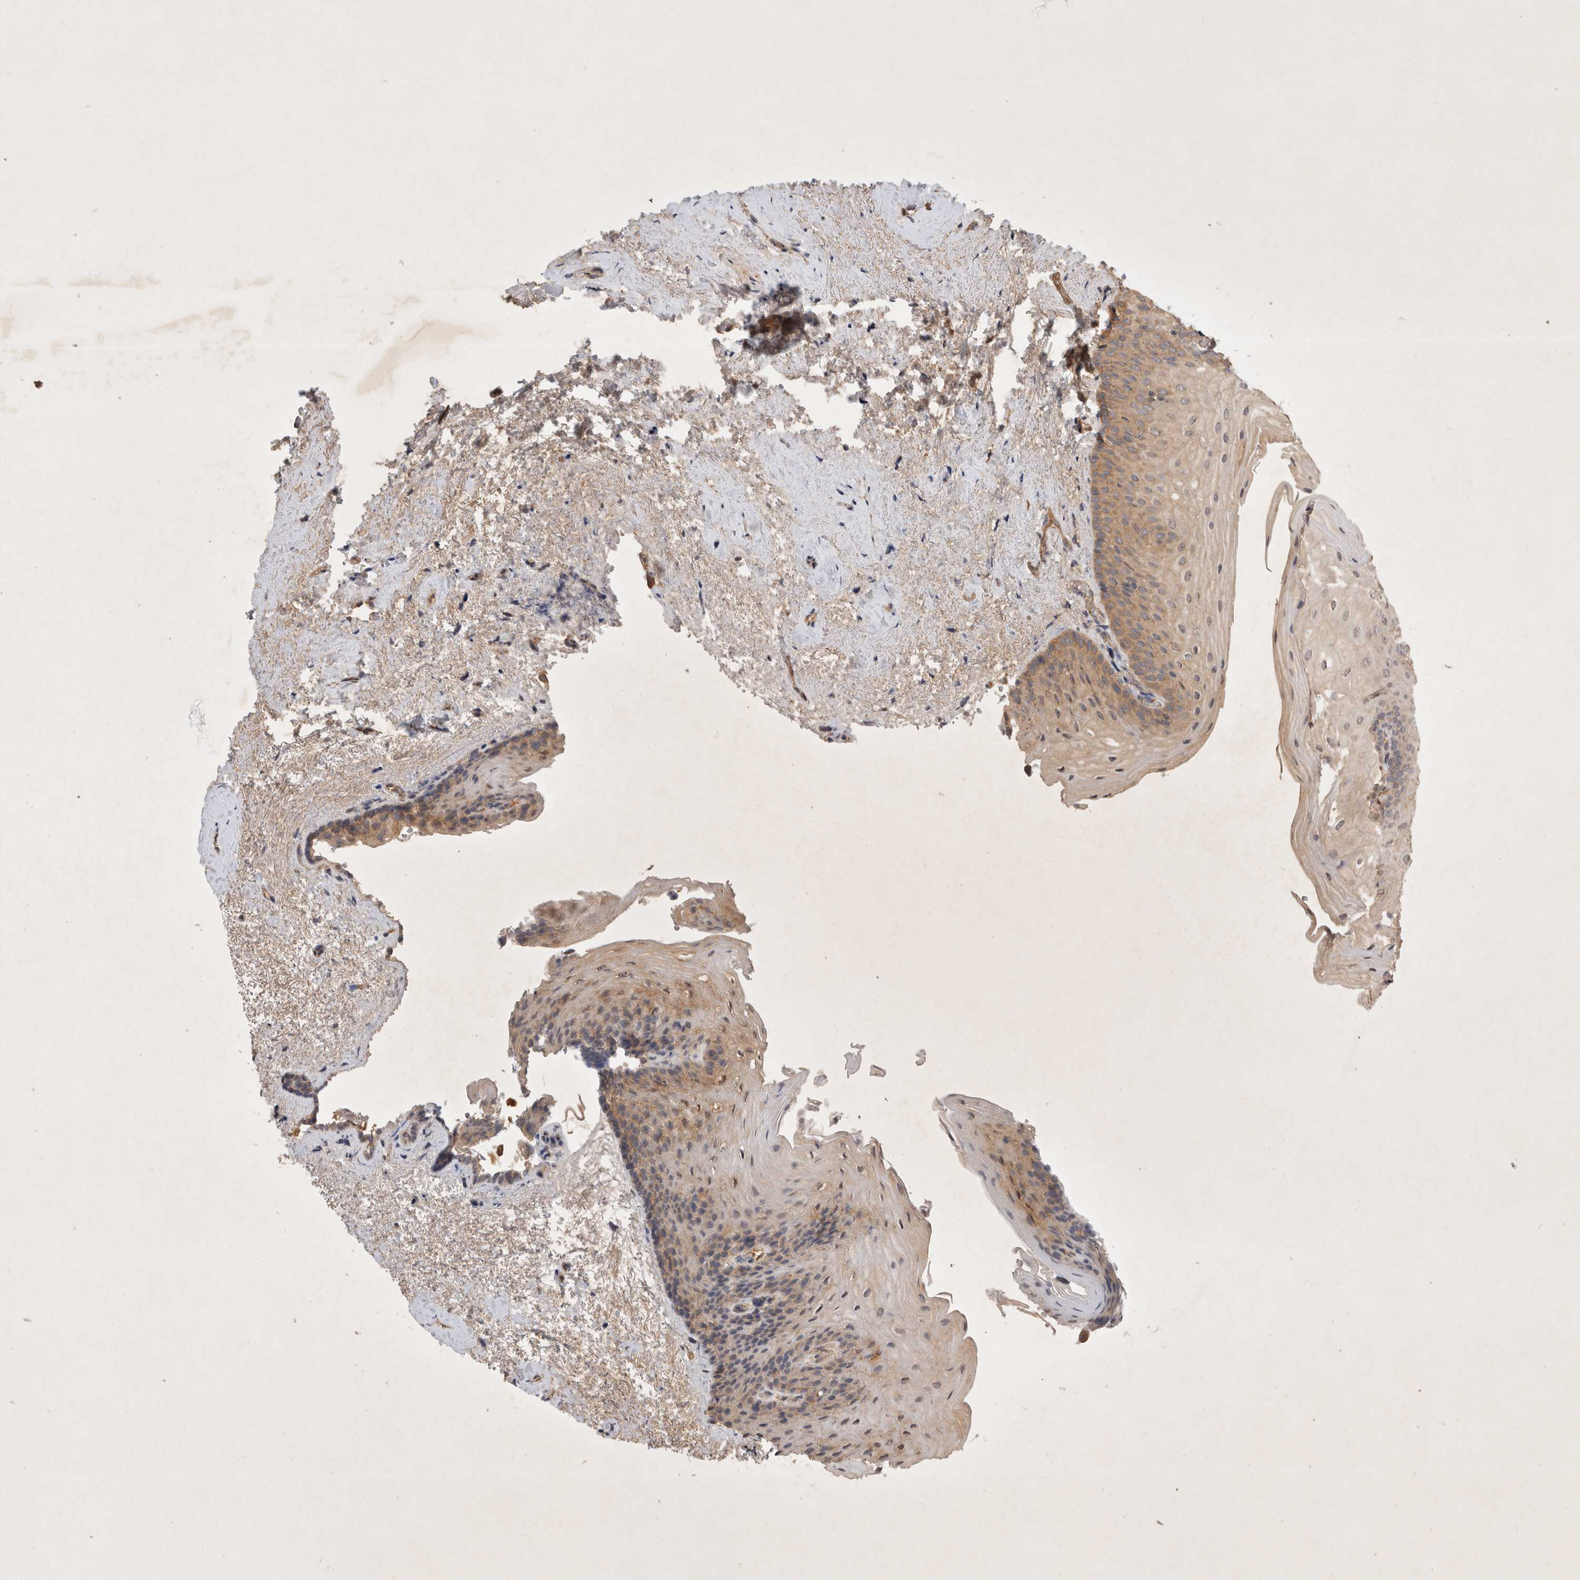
{"staining": {"intensity": "moderate", "quantity": ">75%", "location": "cytoplasmic/membranous"}, "tissue": "urinary bladder", "cell_type": "Urothelial cells", "image_type": "normal", "snomed": [{"axis": "morphology", "description": "Normal tissue, NOS"}, {"axis": "topography", "description": "Urinary bladder"}], "caption": "Urinary bladder stained with DAB (3,3'-diaminobenzidine) immunohistochemistry (IHC) demonstrates medium levels of moderate cytoplasmic/membranous positivity in approximately >75% of urothelial cells.", "gene": "YES1", "patient": {"sex": "female", "age": 67}}